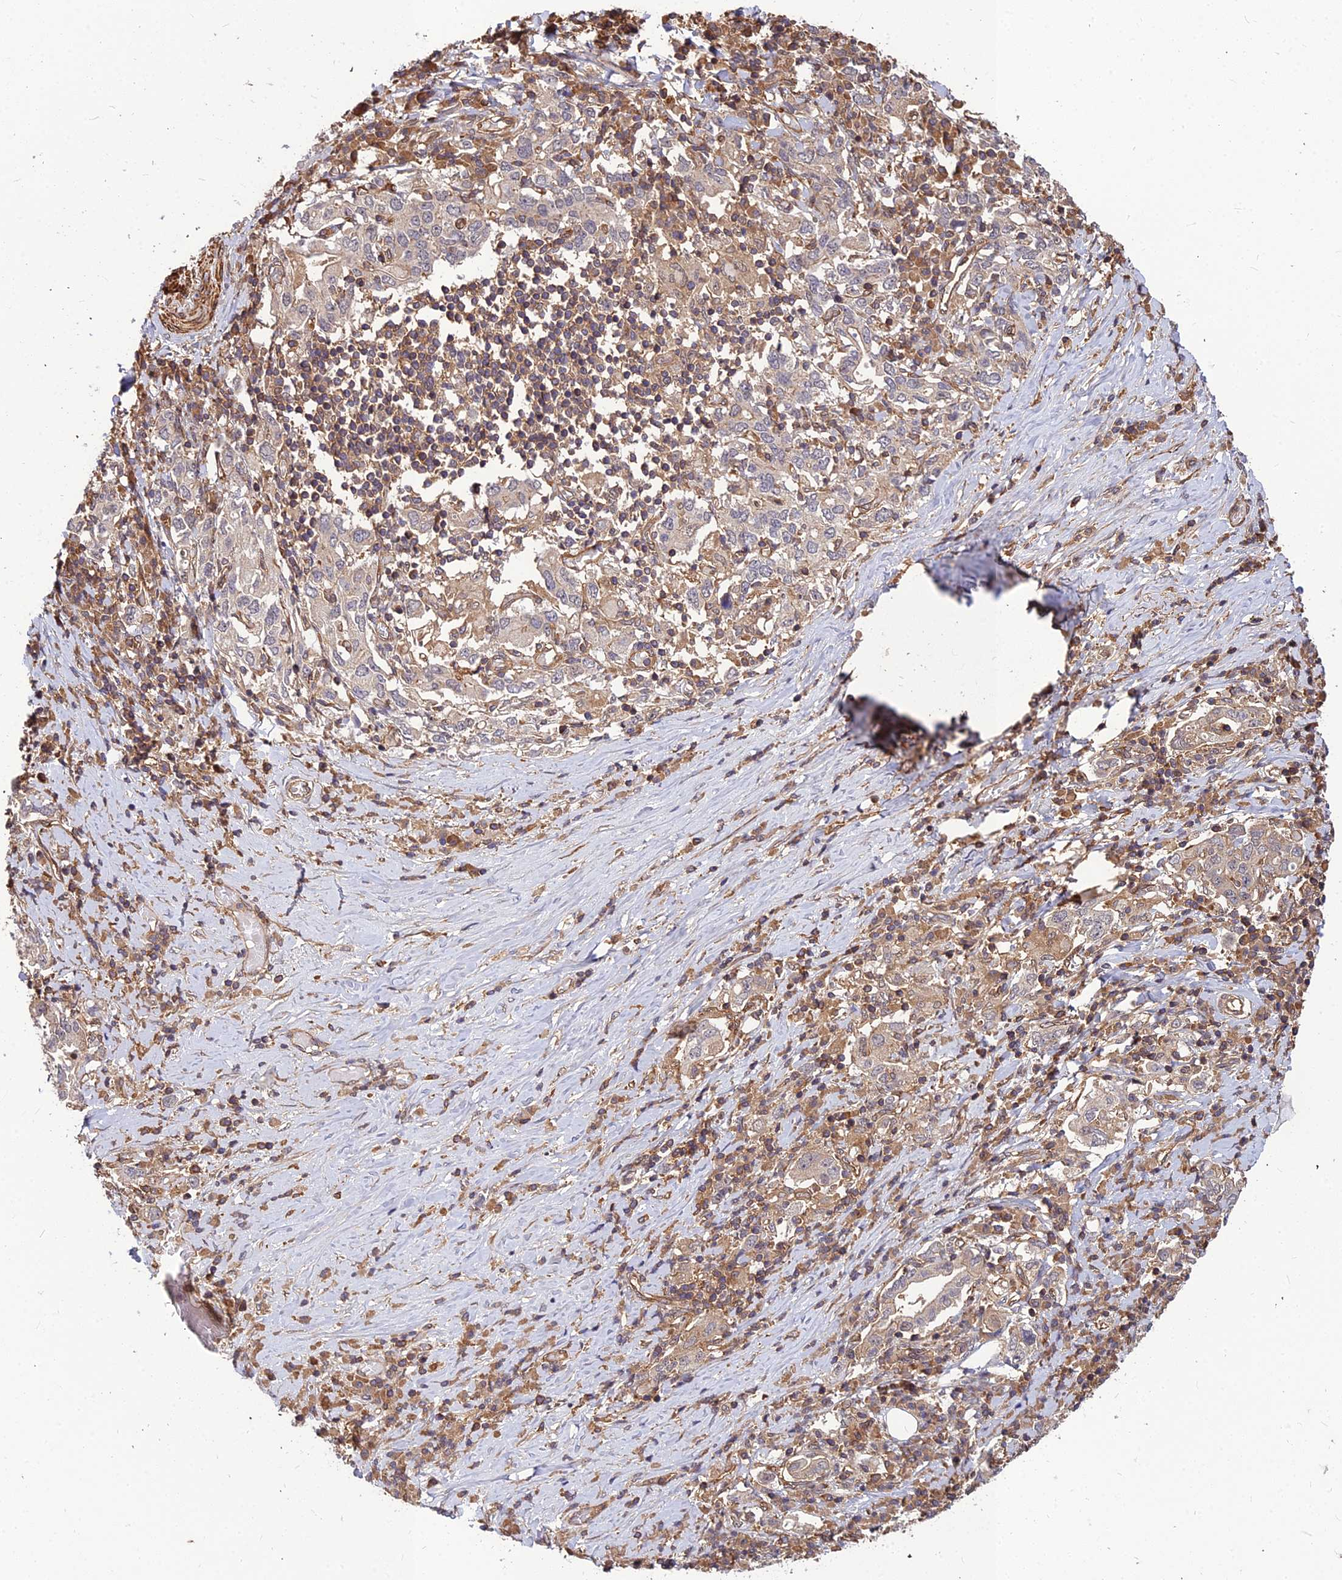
{"staining": {"intensity": "negative", "quantity": "none", "location": "none"}, "tissue": "stomach cancer", "cell_type": "Tumor cells", "image_type": "cancer", "snomed": [{"axis": "morphology", "description": "Adenocarcinoma, NOS"}, {"axis": "topography", "description": "Stomach, upper"}, {"axis": "topography", "description": "Stomach"}], "caption": "There is no significant staining in tumor cells of stomach cancer.", "gene": "ZNF467", "patient": {"sex": "male", "age": 62}}